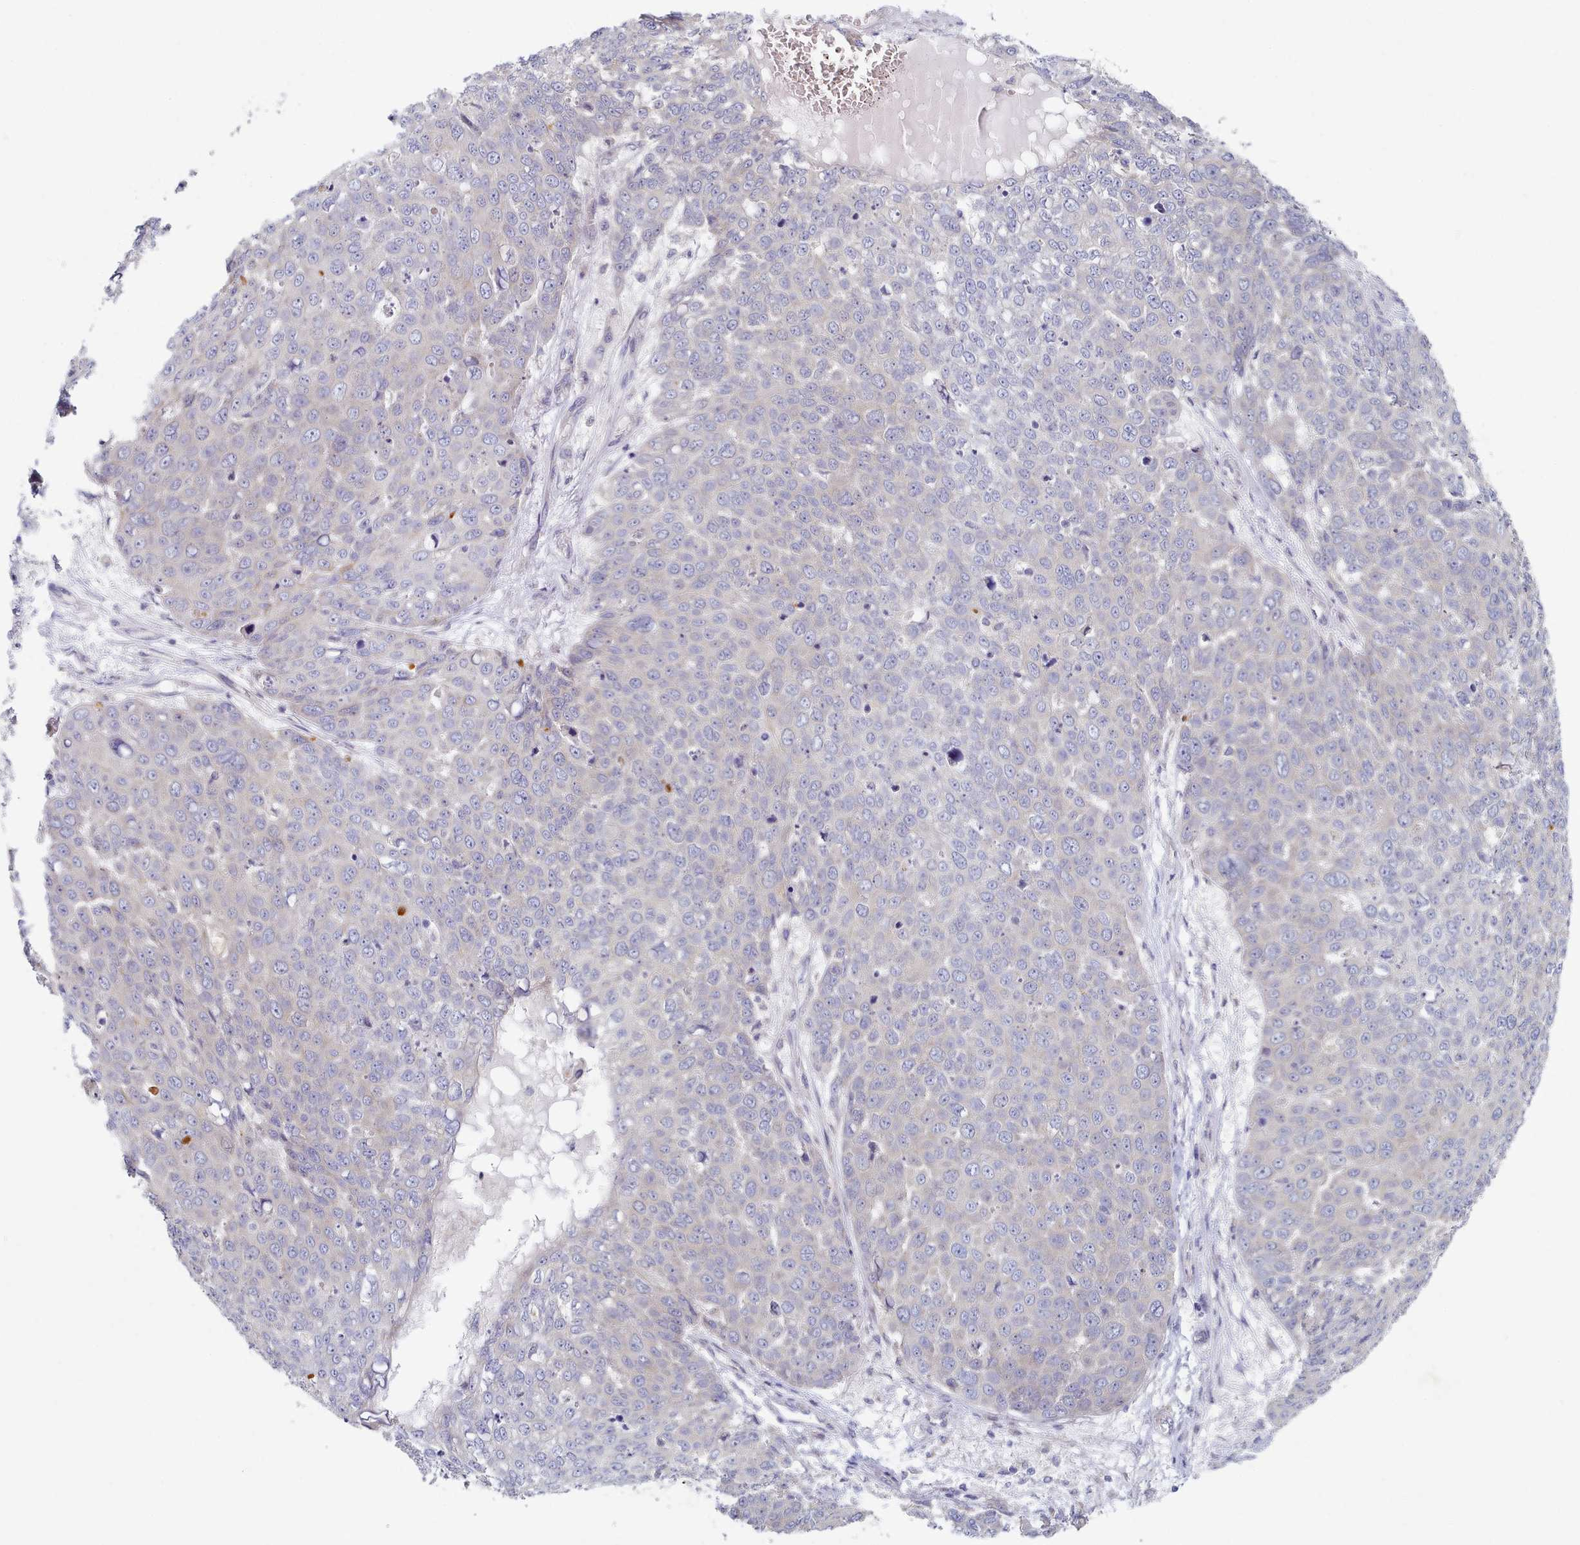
{"staining": {"intensity": "negative", "quantity": "none", "location": "none"}, "tissue": "skin cancer", "cell_type": "Tumor cells", "image_type": "cancer", "snomed": [{"axis": "morphology", "description": "Squamous cell carcinoma, NOS"}, {"axis": "topography", "description": "Skin"}], "caption": "A high-resolution image shows immunohistochemistry (IHC) staining of skin squamous cell carcinoma, which demonstrates no significant expression in tumor cells.", "gene": "TYW1B", "patient": {"sex": "male", "age": 71}}